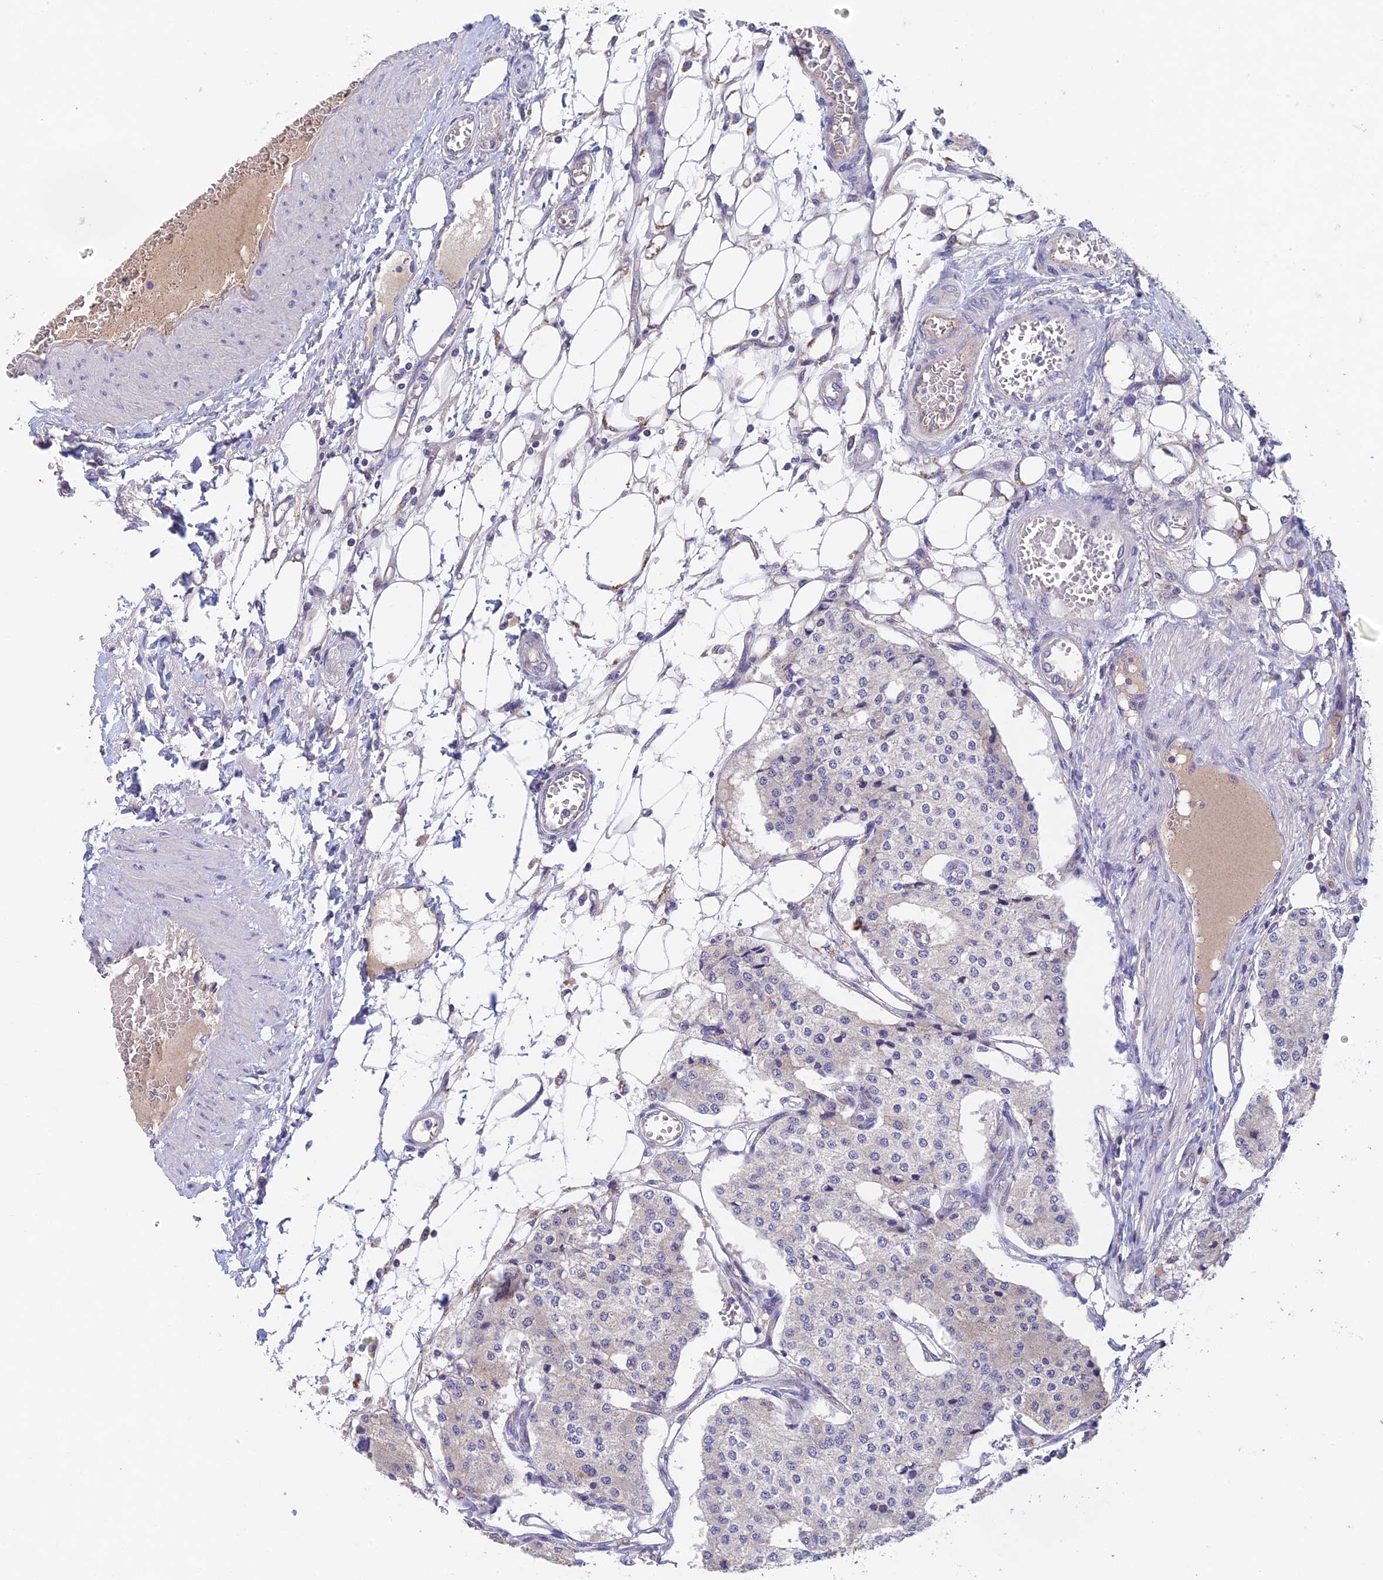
{"staining": {"intensity": "negative", "quantity": "none", "location": "none"}, "tissue": "carcinoid", "cell_type": "Tumor cells", "image_type": "cancer", "snomed": [{"axis": "morphology", "description": "Carcinoid, malignant, NOS"}, {"axis": "topography", "description": "Colon"}], "caption": "There is no significant expression in tumor cells of carcinoid. (DAB (3,3'-diaminobenzidine) immunohistochemistry with hematoxylin counter stain).", "gene": "ADAMTS13", "patient": {"sex": "female", "age": 52}}